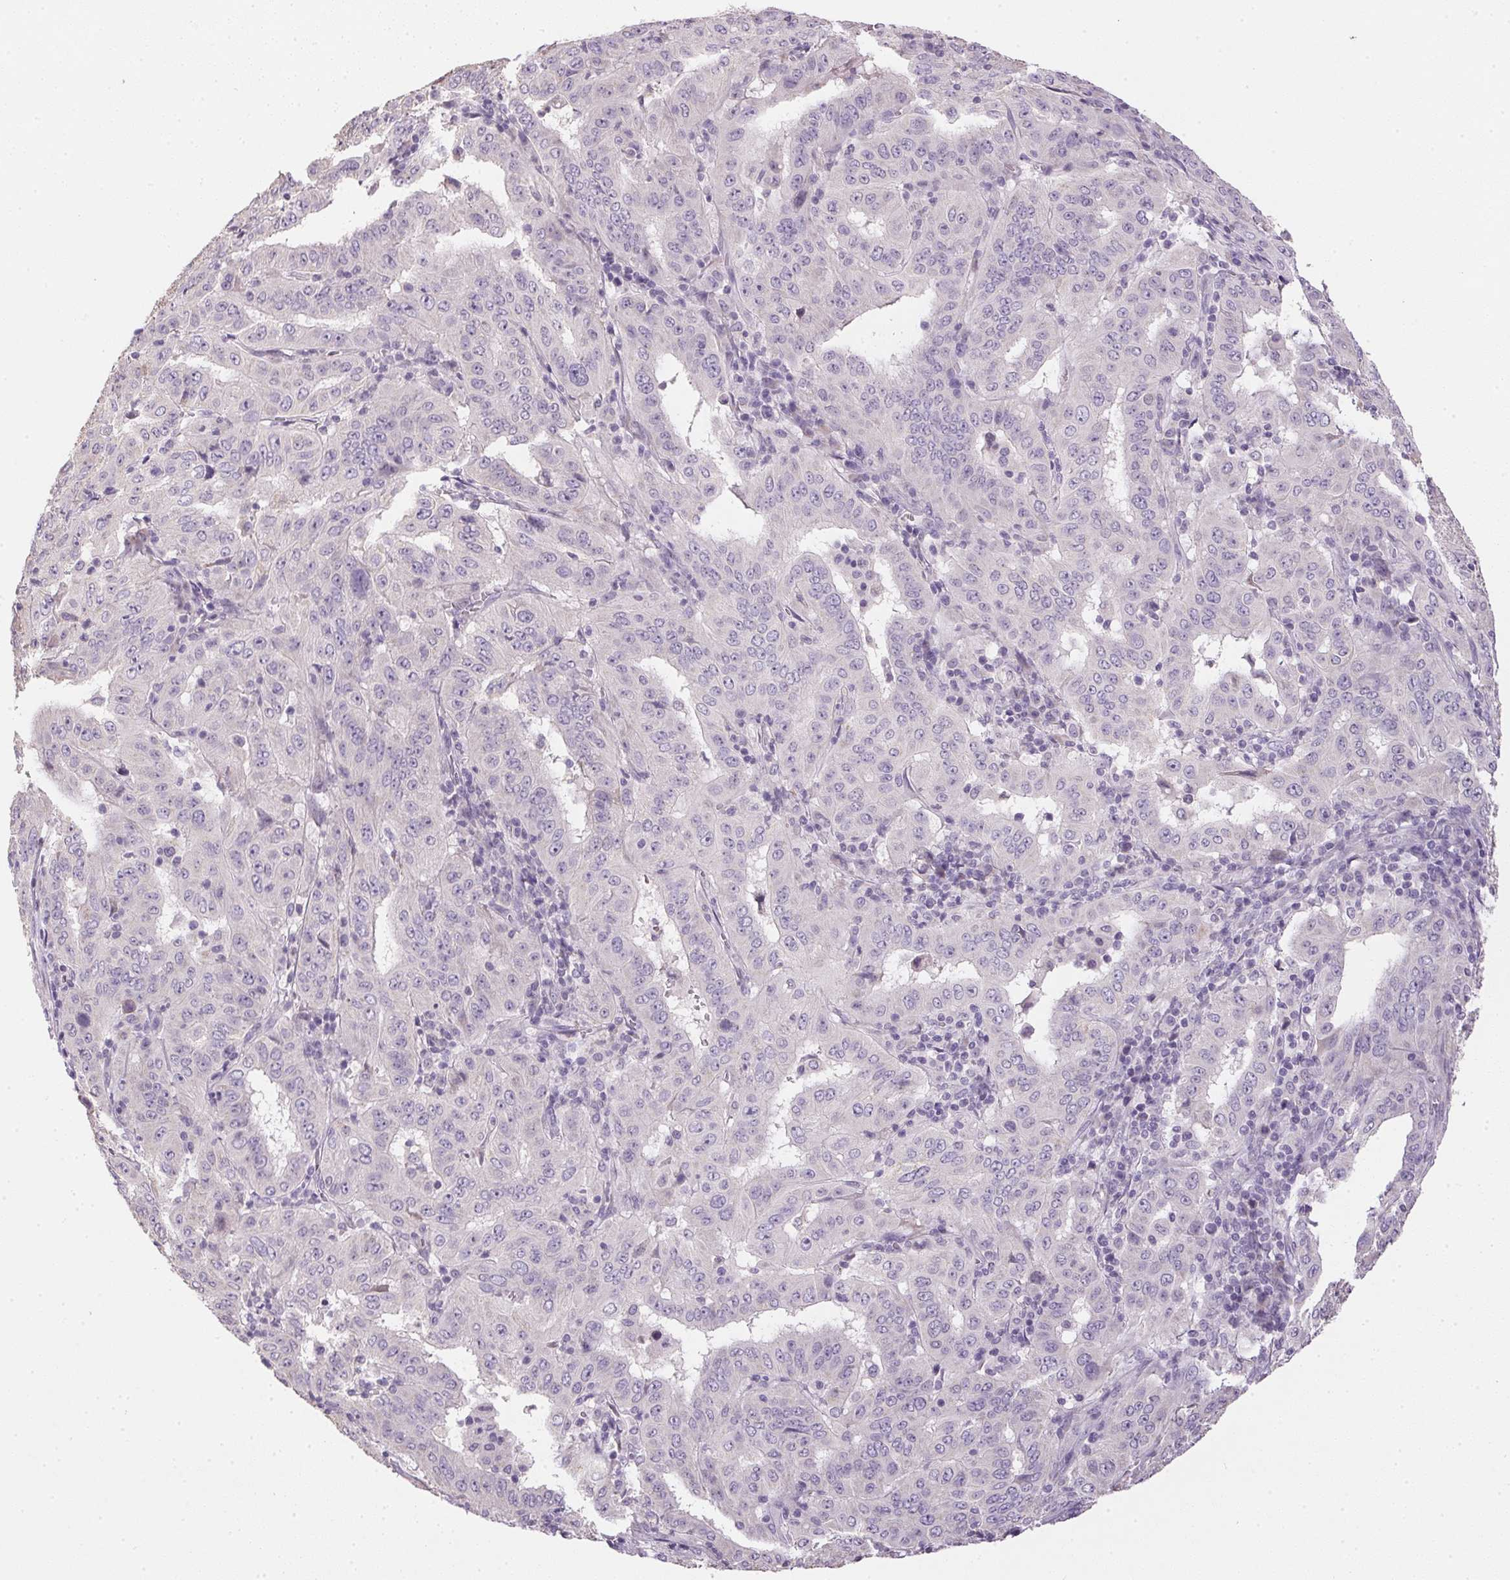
{"staining": {"intensity": "negative", "quantity": "none", "location": "none"}, "tissue": "pancreatic cancer", "cell_type": "Tumor cells", "image_type": "cancer", "snomed": [{"axis": "morphology", "description": "Adenocarcinoma, NOS"}, {"axis": "topography", "description": "Pancreas"}], "caption": "The immunohistochemistry (IHC) image has no significant positivity in tumor cells of pancreatic cancer (adenocarcinoma) tissue. The staining is performed using DAB (3,3'-diaminobenzidine) brown chromogen with nuclei counter-stained in using hematoxylin.", "gene": "SPACA9", "patient": {"sex": "male", "age": 63}}